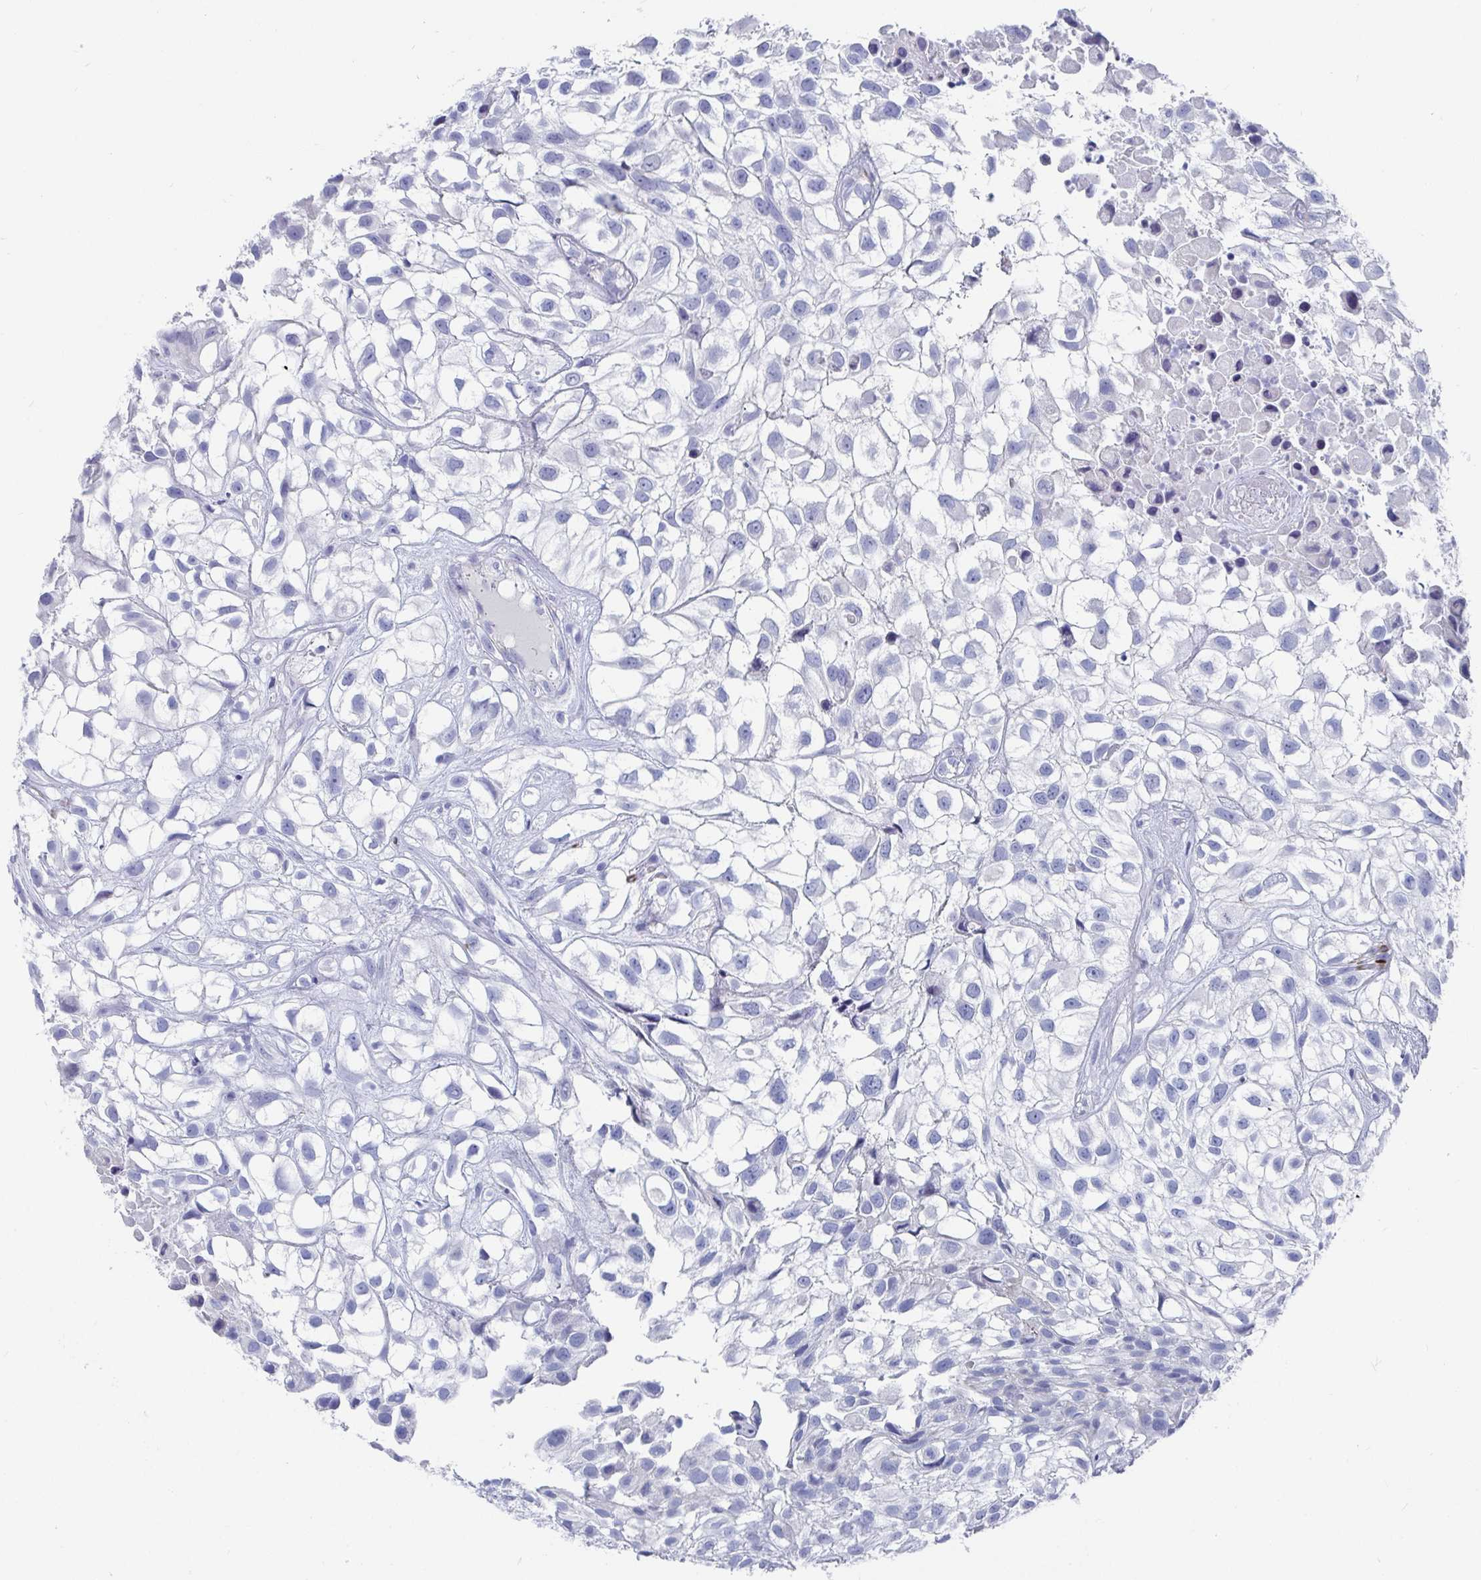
{"staining": {"intensity": "negative", "quantity": "none", "location": "none"}, "tissue": "urothelial cancer", "cell_type": "Tumor cells", "image_type": "cancer", "snomed": [{"axis": "morphology", "description": "Urothelial carcinoma, High grade"}, {"axis": "topography", "description": "Urinary bladder"}], "caption": "Tumor cells are negative for protein expression in human urothelial carcinoma (high-grade).", "gene": "ZFP82", "patient": {"sex": "male", "age": 56}}